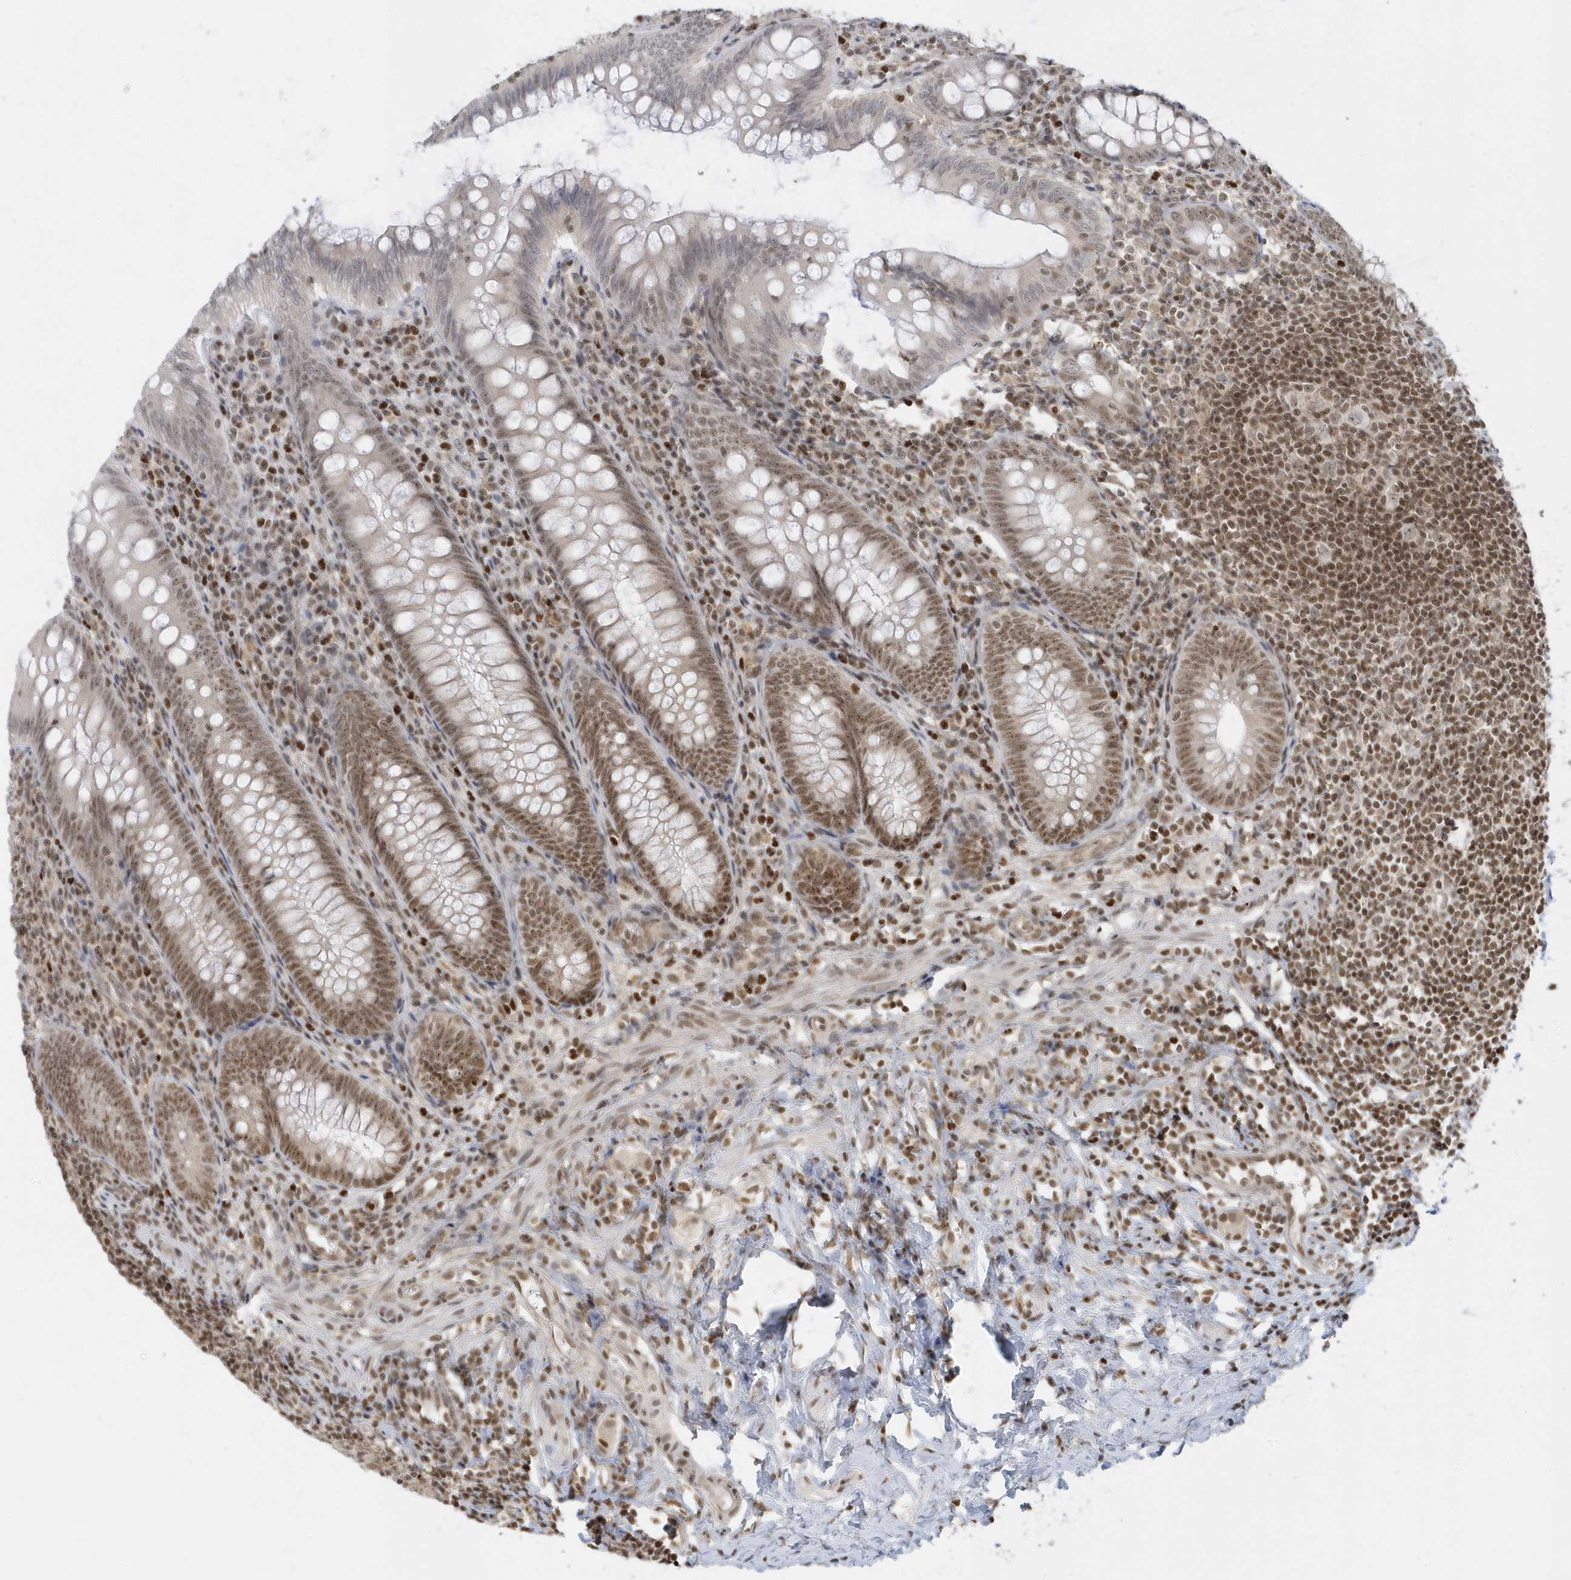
{"staining": {"intensity": "moderate", "quantity": ">75%", "location": "nuclear"}, "tissue": "appendix", "cell_type": "Glandular cells", "image_type": "normal", "snomed": [{"axis": "morphology", "description": "Normal tissue, NOS"}, {"axis": "topography", "description": "Appendix"}], "caption": "IHC of benign appendix demonstrates medium levels of moderate nuclear staining in about >75% of glandular cells.", "gene": "ZNF740", "patient": {"sex": "male", "age": 14}}